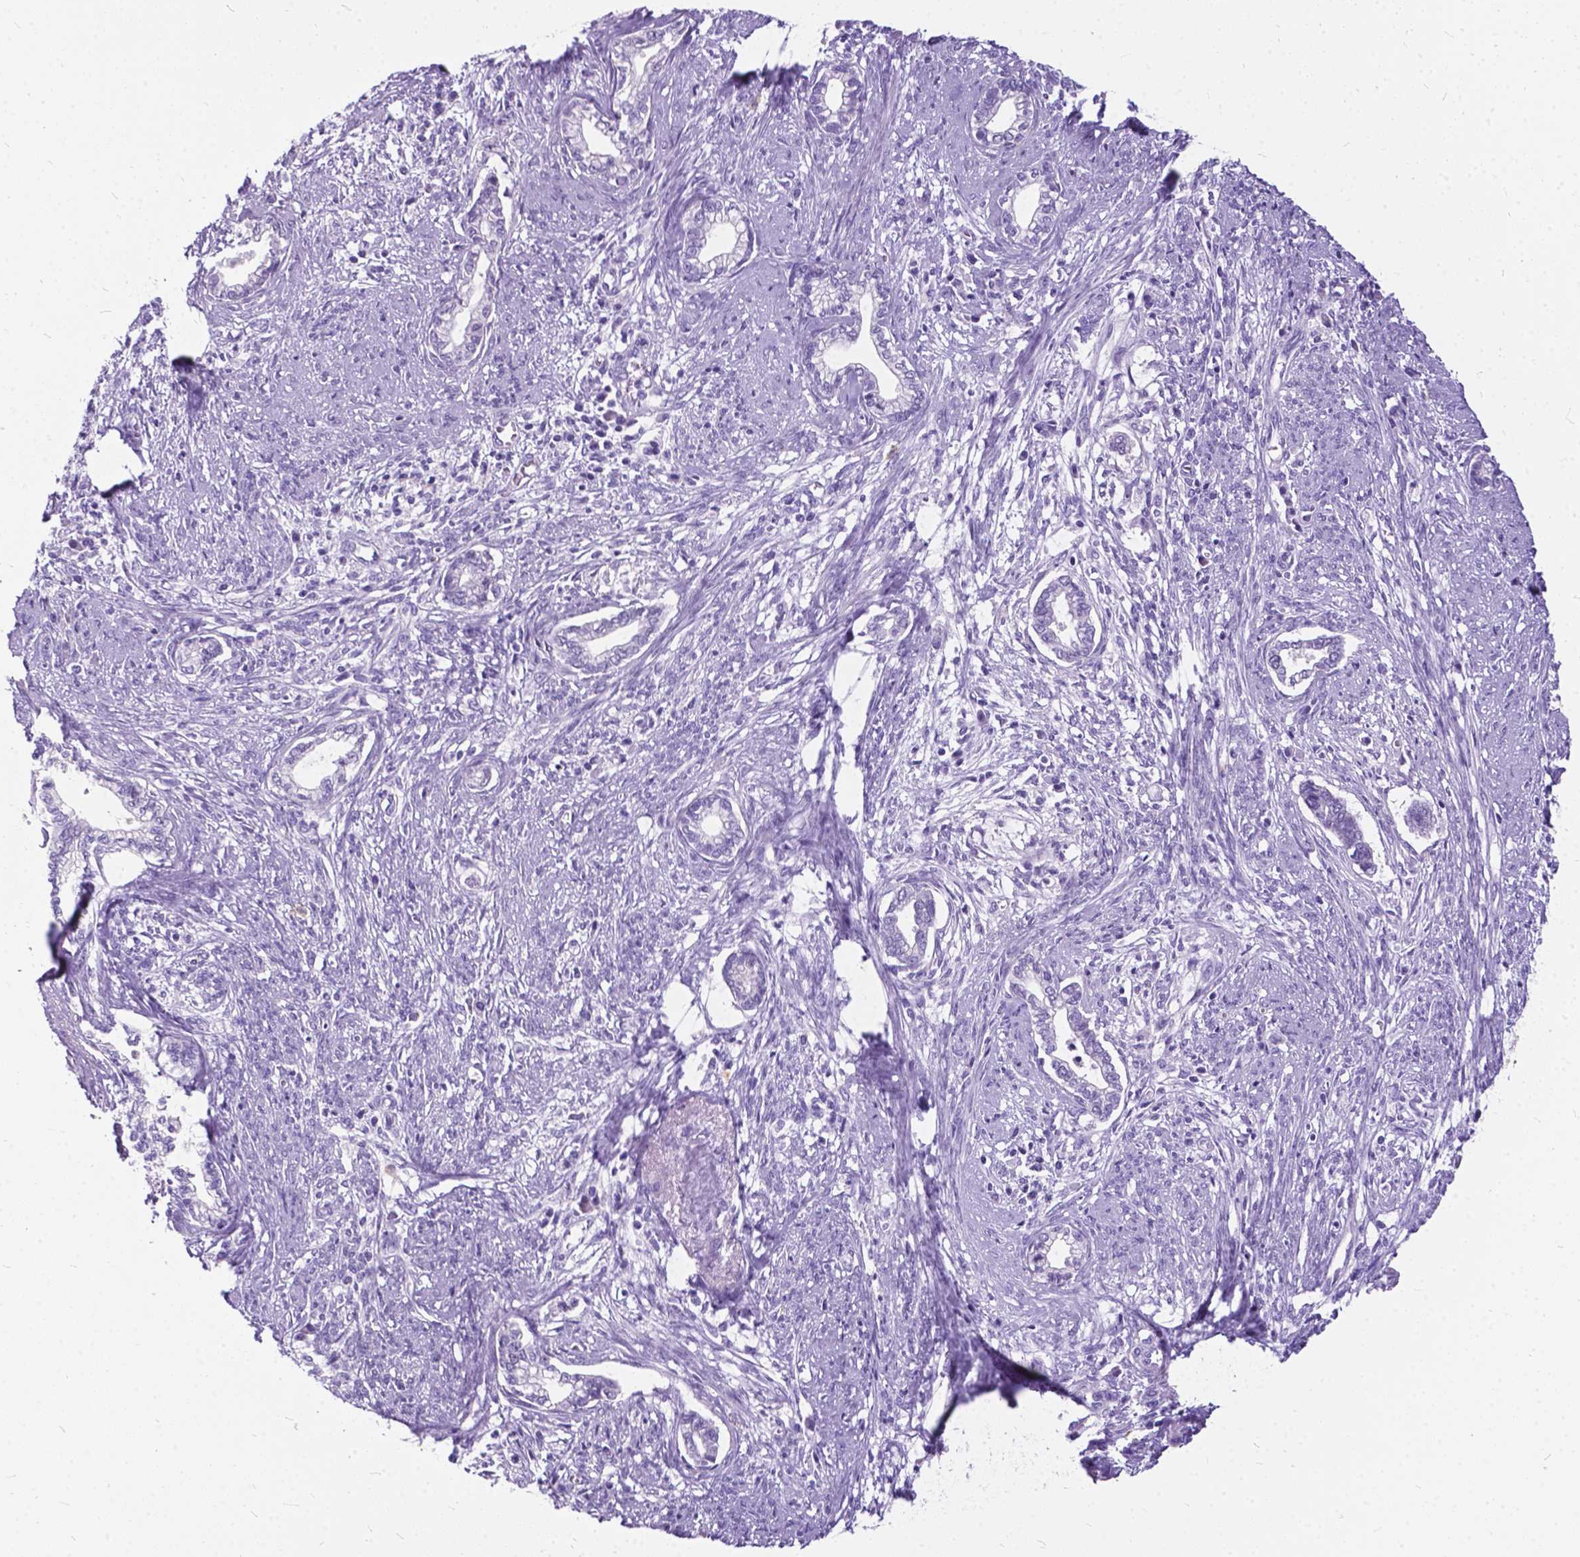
{"staining": {"intensity": "negative", "quantity": "none", "location": "none"}, "tissue": "cervical cancer", "cell_type": "Tumor cells", "image_type": "cancer", "snomed": [{"axis": "morphology", "description": "Adenocarcinoma, NOS"}, {"axis": "topography", "description": "Cervix"}], "caption": "The photomicrograph exhibits no significant positivity in tumor cells of adenocarcinoma (cervical). (Immunohistochemistry, brightfield microscopy, high magnification).", "gene": "BSND", "patient": {"sex": "female", "age": 62}}